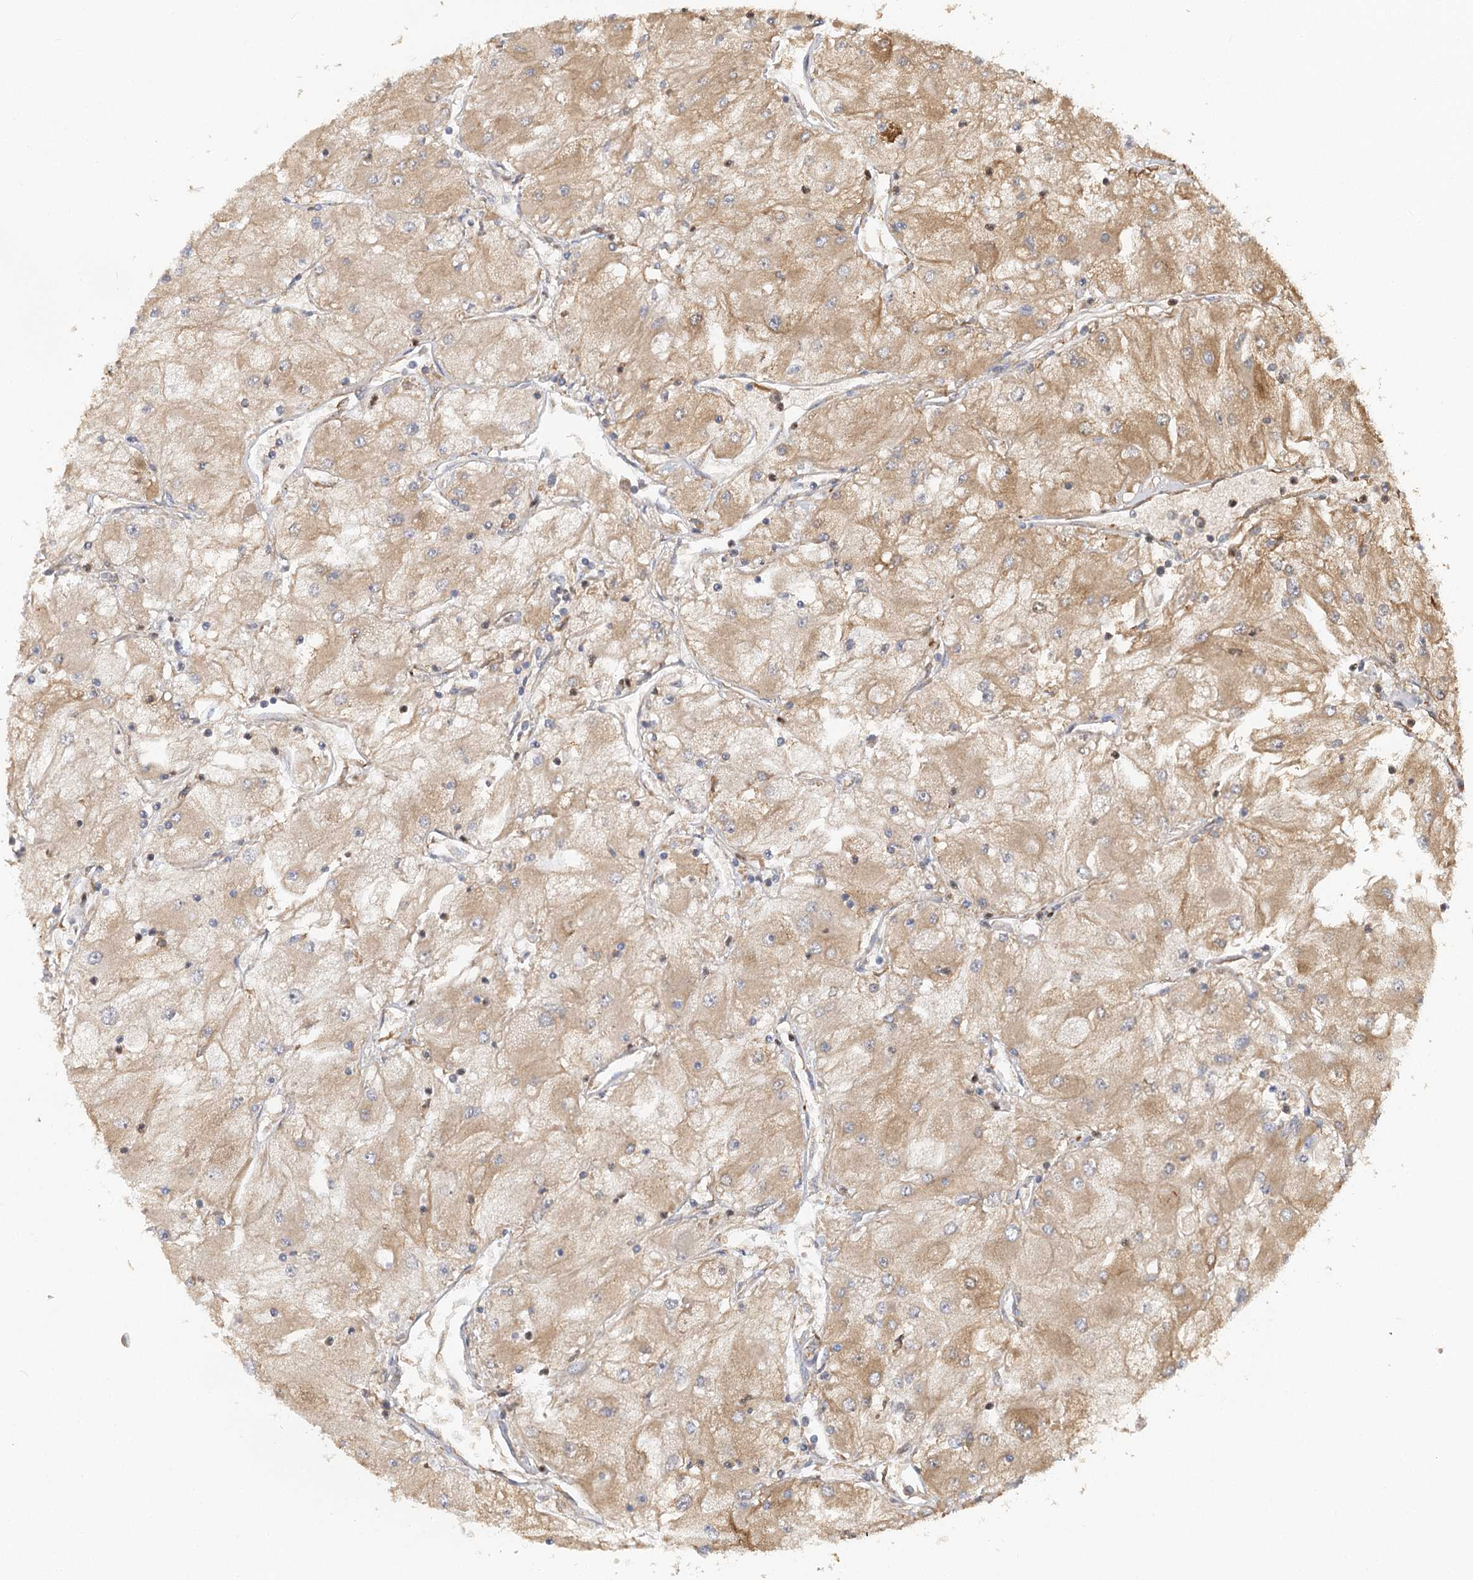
{"staining": {"intensity": "moderate", "quantity": ">75%", "location": "cytoplasmic/membranous"}, "tissue": "renal cancer", "cell_type": "Tumor cells", "image_type": "cancer", "snomed": [{"axis": "morphology", "description": "Adenocarcinoma, NOS"}, {"axis": "topography", "description": "Kidney"}], "caption": "Renal cancer tissue displays moderate cytoplasmic/membranous staining in about >75% of tumor cells", "gene": "ACAP2", "patient": {"sex": "male", "age": 80}}